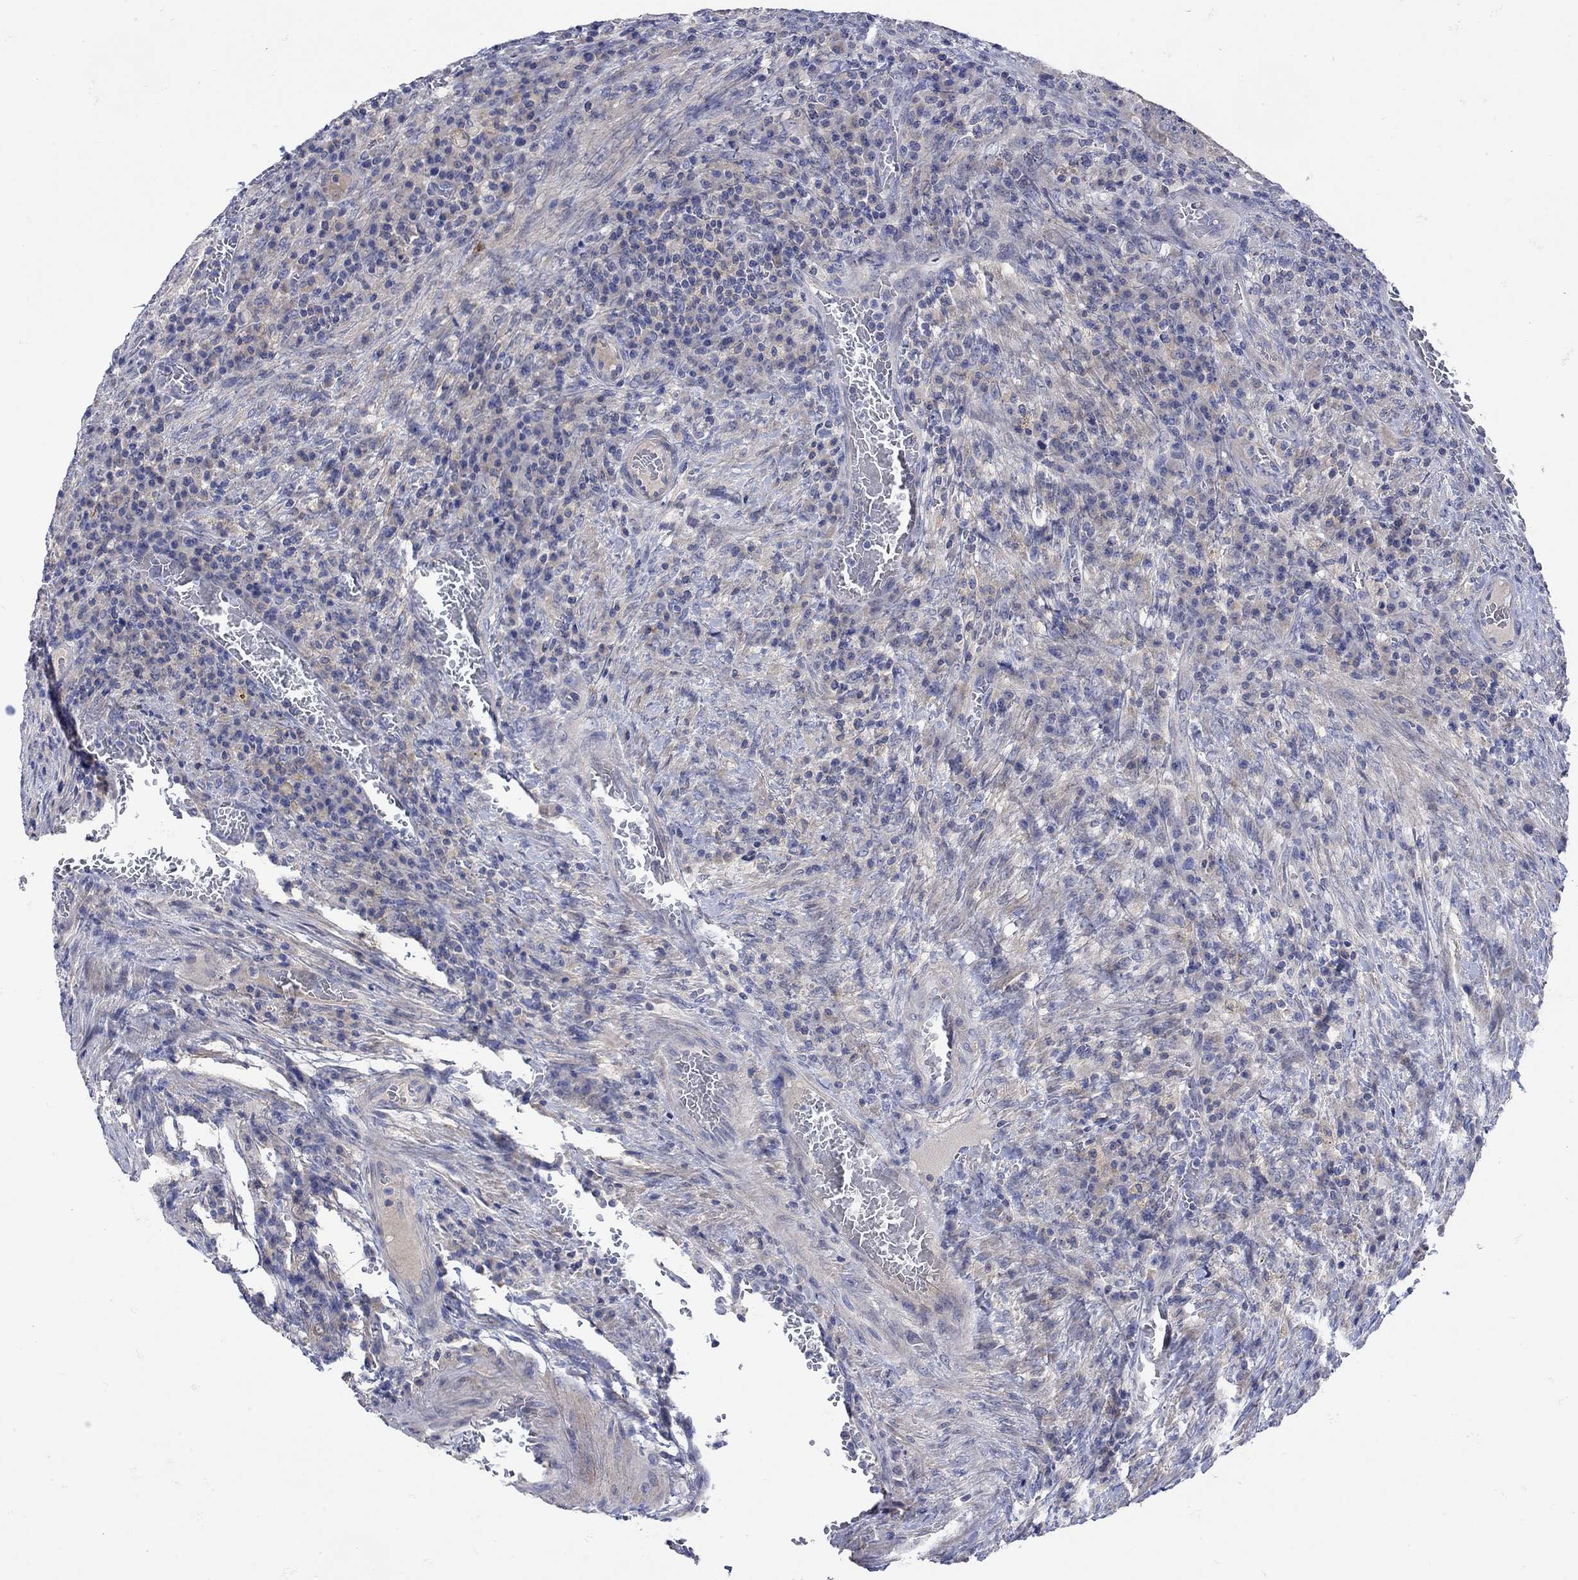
{"staining": {"intensity": "negative", "quantity": "none", "location": "none"}, "tissue": "colorectal cancer", "cell_type": "Tumor cells", "image_type": "cancer", "snomed": [{"axis": "morphology", "description": "Adenocarcinoma, NOS"}, {"axis": "topography", "description": "Colon"}], "caption": "Tumor cells show no significant expression in colorectal cancer.", "gene": "MSI1", "patient": {"sex": "female", "age": 86}}